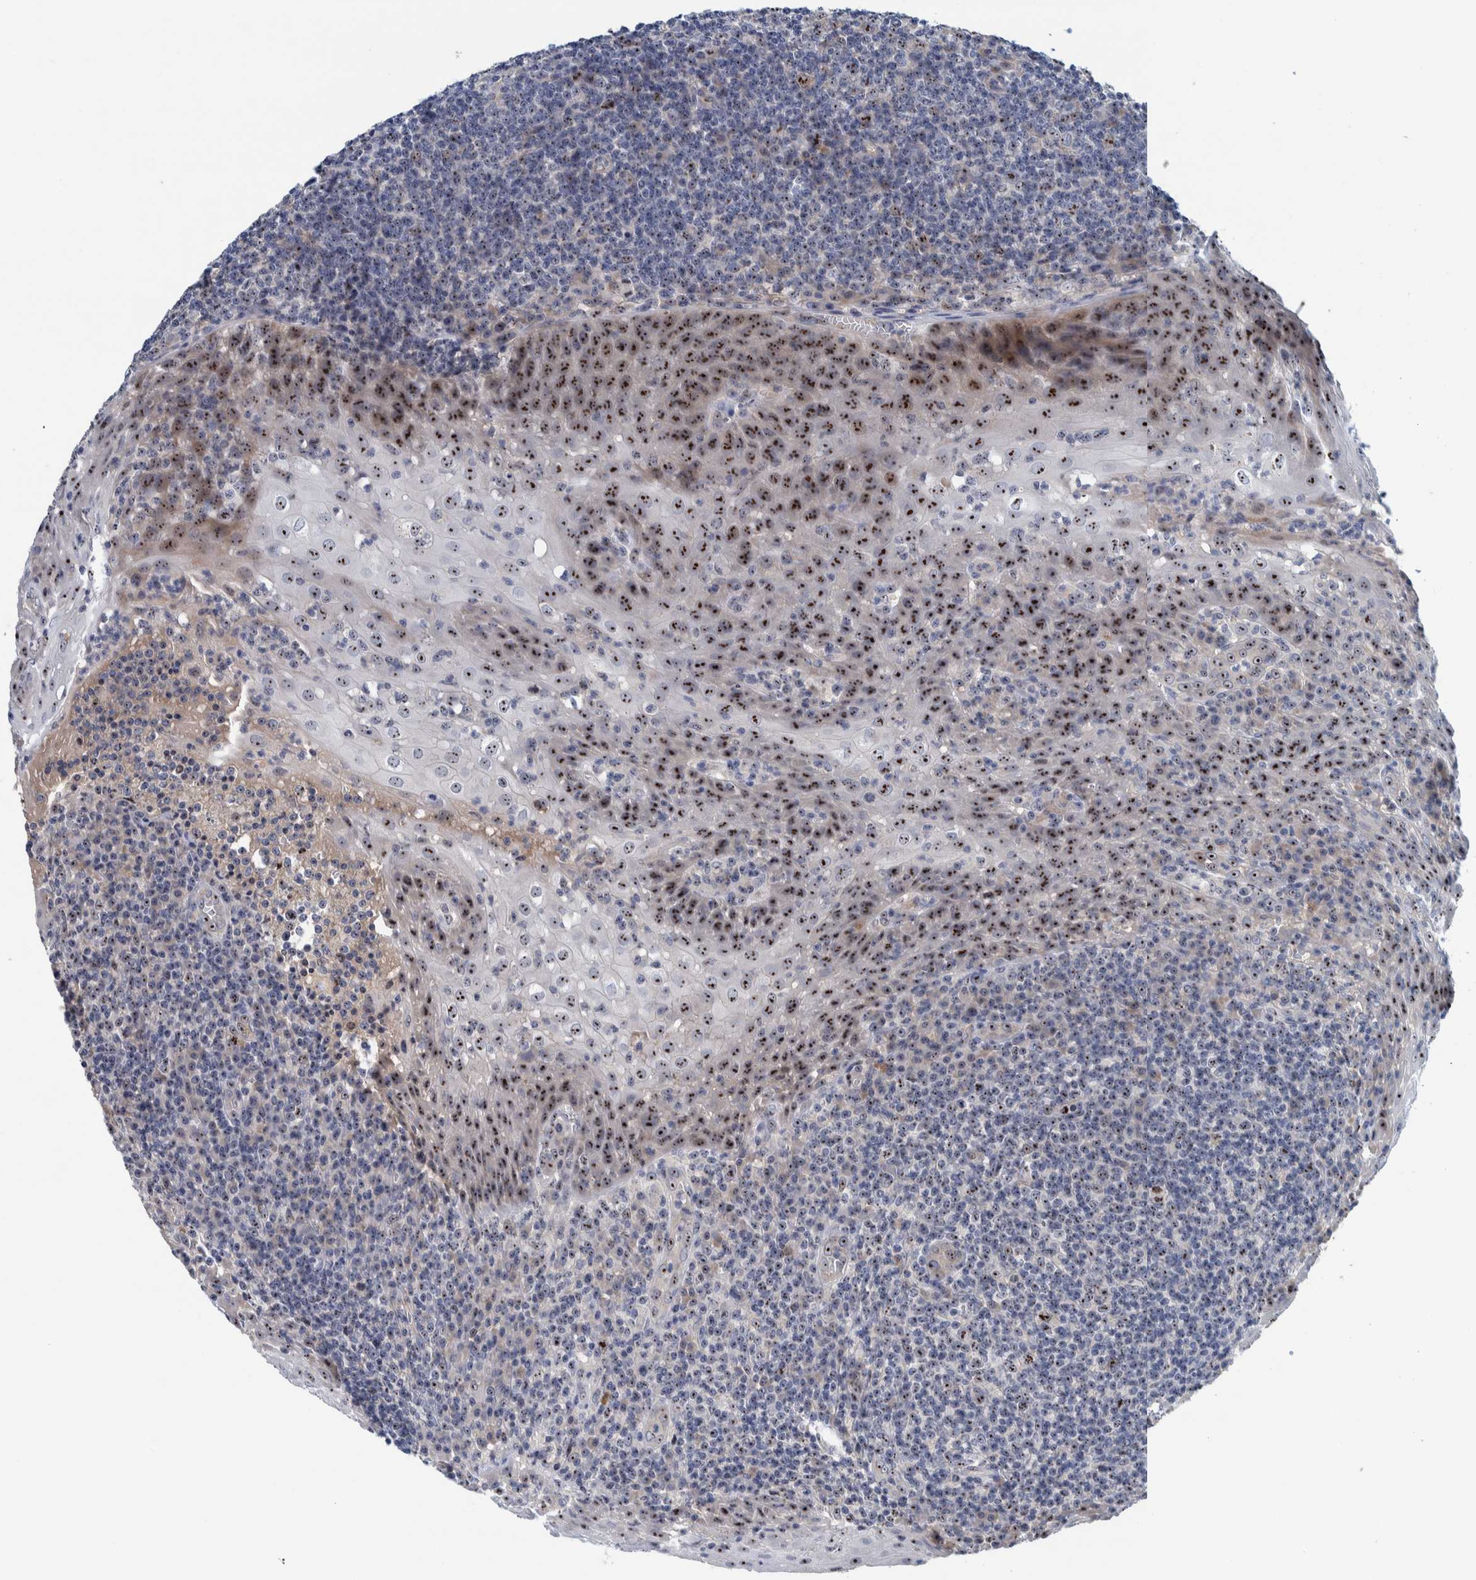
{"staining": {"intensity": "strong", "quantity": "25%-75%", "location": "nuclear"}, "tissue": "tonsil", "cell_type": "Germinal center cells", "image_type": "normal", "snomed": [{"axis": "morphology", "description": "Normal tissue, NOS"}, {"axis": "topography", "description": "Tonsil"}], "caption": "An immunohistochemistry (IHC) micrograph of normal tissue is shown. Protein staining in brown highlights strong nuclear positivity in tonsil within germinal center cells. The staining was performed using DAB (3,3'-diaminobenzidine) to visualize the protein expression in brown, while the nuclei were stained in blue with hematoxylin (Magnification: 20x).", "gene": "NOL11", "patient": {"sex": "male", "age": 37}}